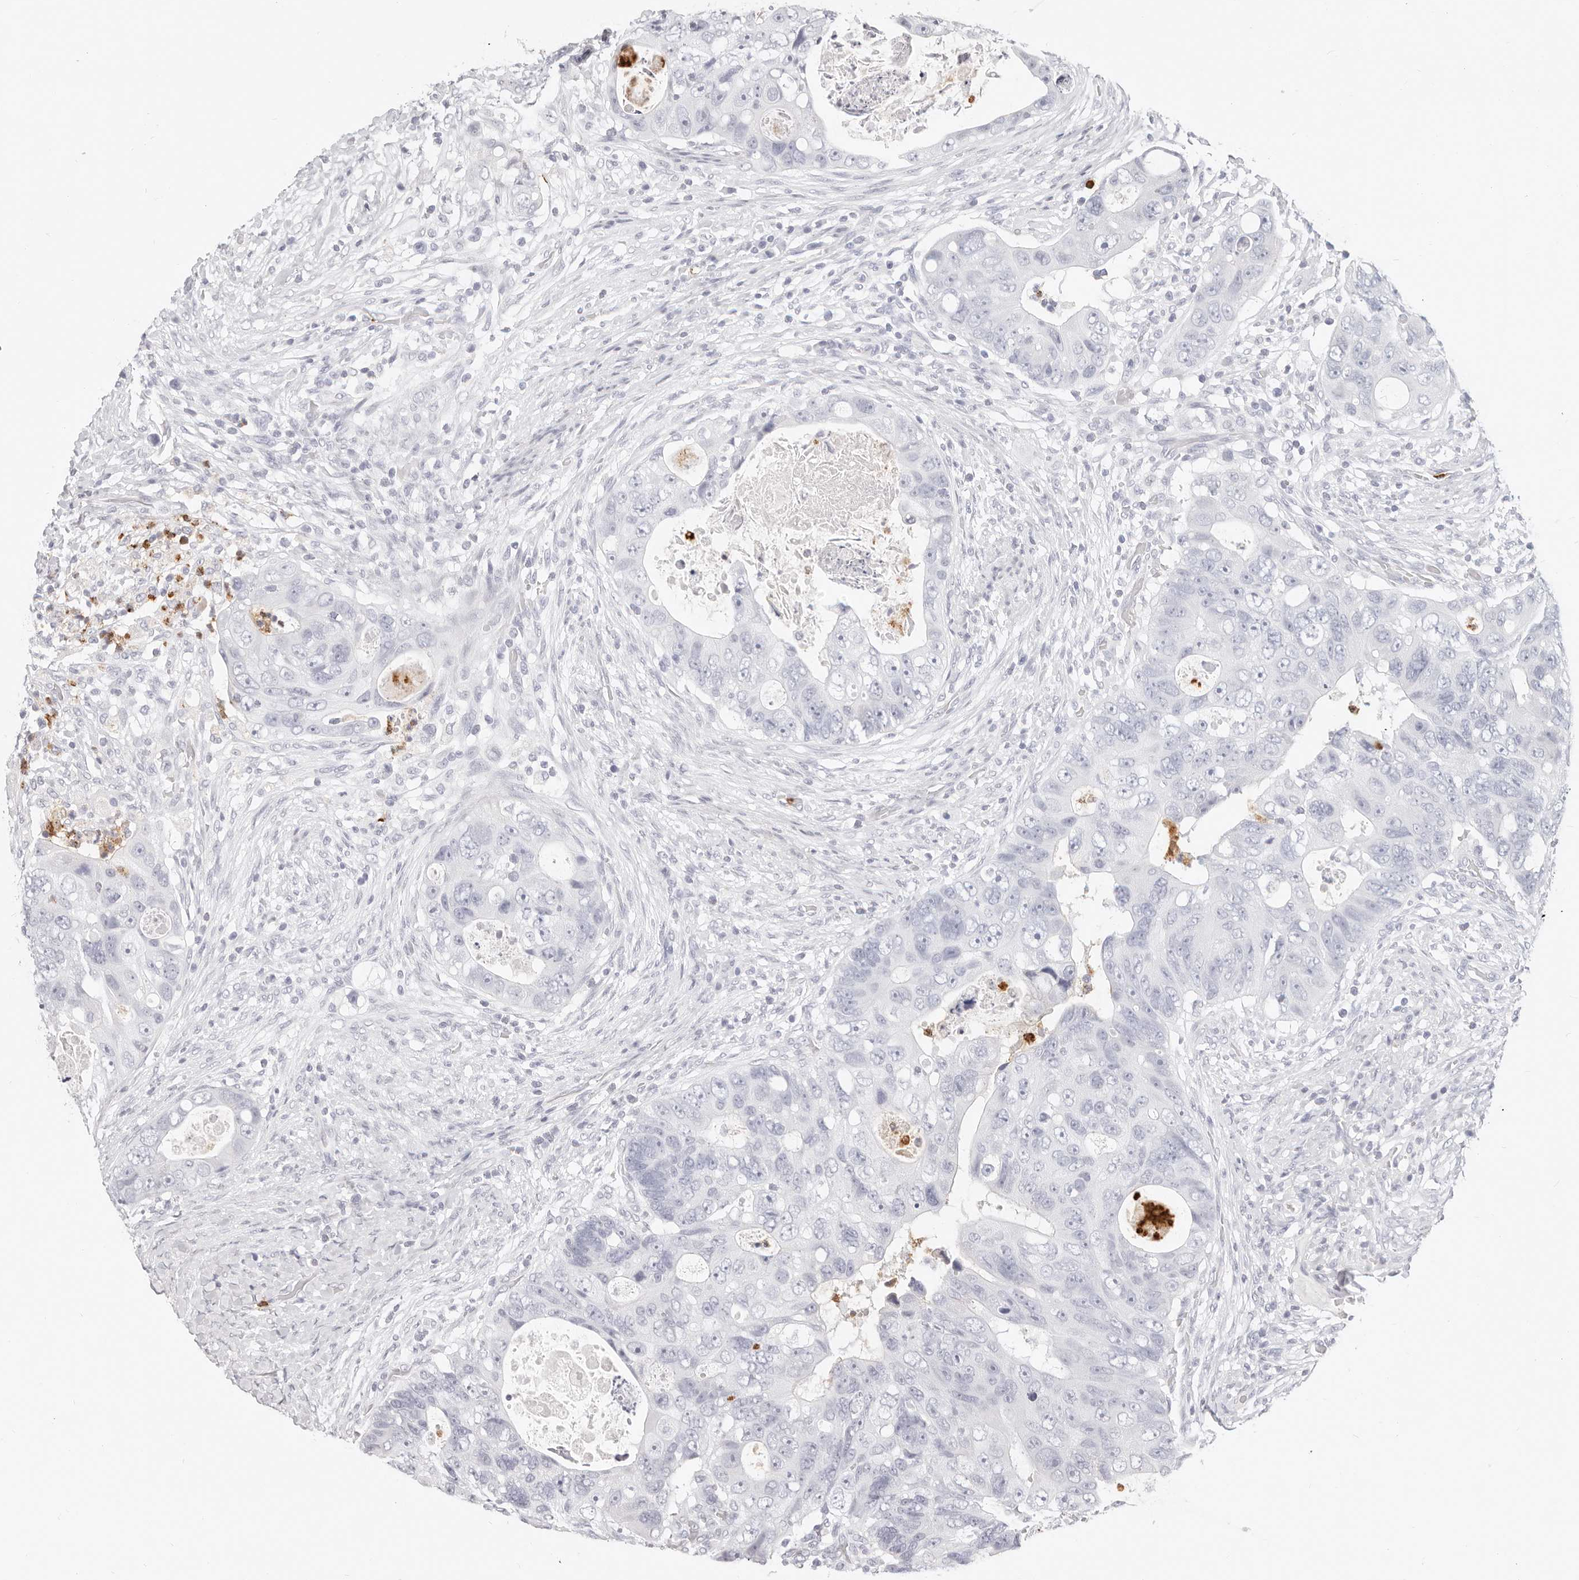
{"staining": {"intensity": "negative", "quantity": "none", "location": "none"}, "tissue": "colorectal cancer", "cell_type": "Tumor cells", "image_type": "cancer", "snomed": [{"axis": "morphology", "description": "Adenocarcinoma, NOS"}, {"axis": "topography", "description": "Rectum"}], "caption": "This is an immunohistochemistry (IHC) photomicrograph of human adenocarcinoma (colorectal). There is no positivity in tumor cells.", "gene": "CAMP", "patient": {"sex": "male", "age": 59}}